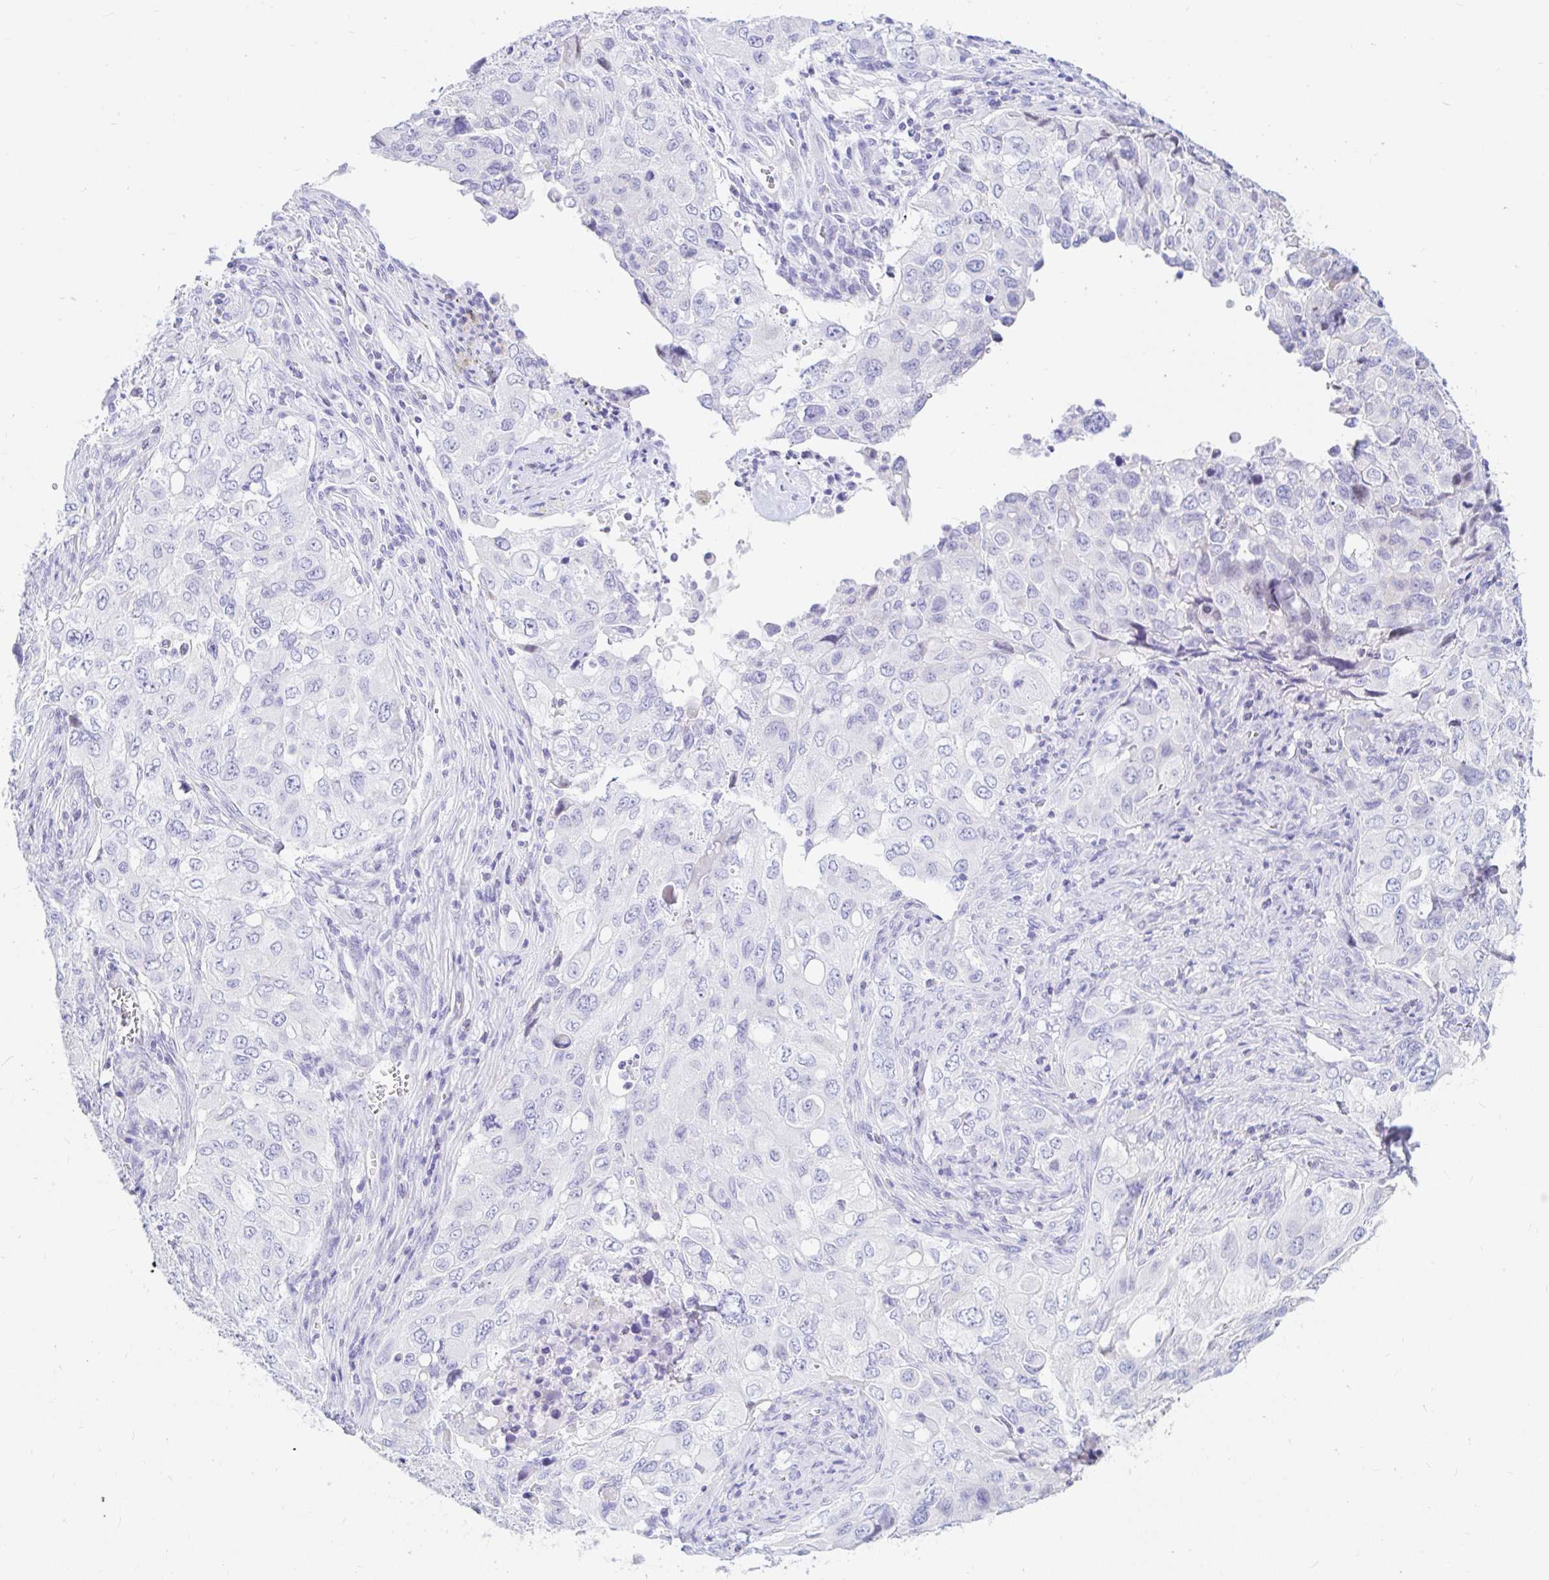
{"staining": {"intensity": "negative", "quantity": "none", "location": "none"}, "tissue": "lung cancer", "cell_type": "Tumor cells", "image_type": "cancer", "snomed": [{"axis": "morphology", "description": "Adenocarcinoma, NOS"}, {"axis": "morphology", "description": "Adenocarcinoma, metastatic, NOS"}, {"axis": "topography", "description": "Lymph node"}, {"axis": "topography", "description": "Lung"}], "caption": "Immunohistochemical staining of human lung cancer (metastatic adenocarcinoma) exhibits no significant expression in tumor cells.", "gene": "PPP1R1B", "patient": {"sex": "female", "age": 42}}